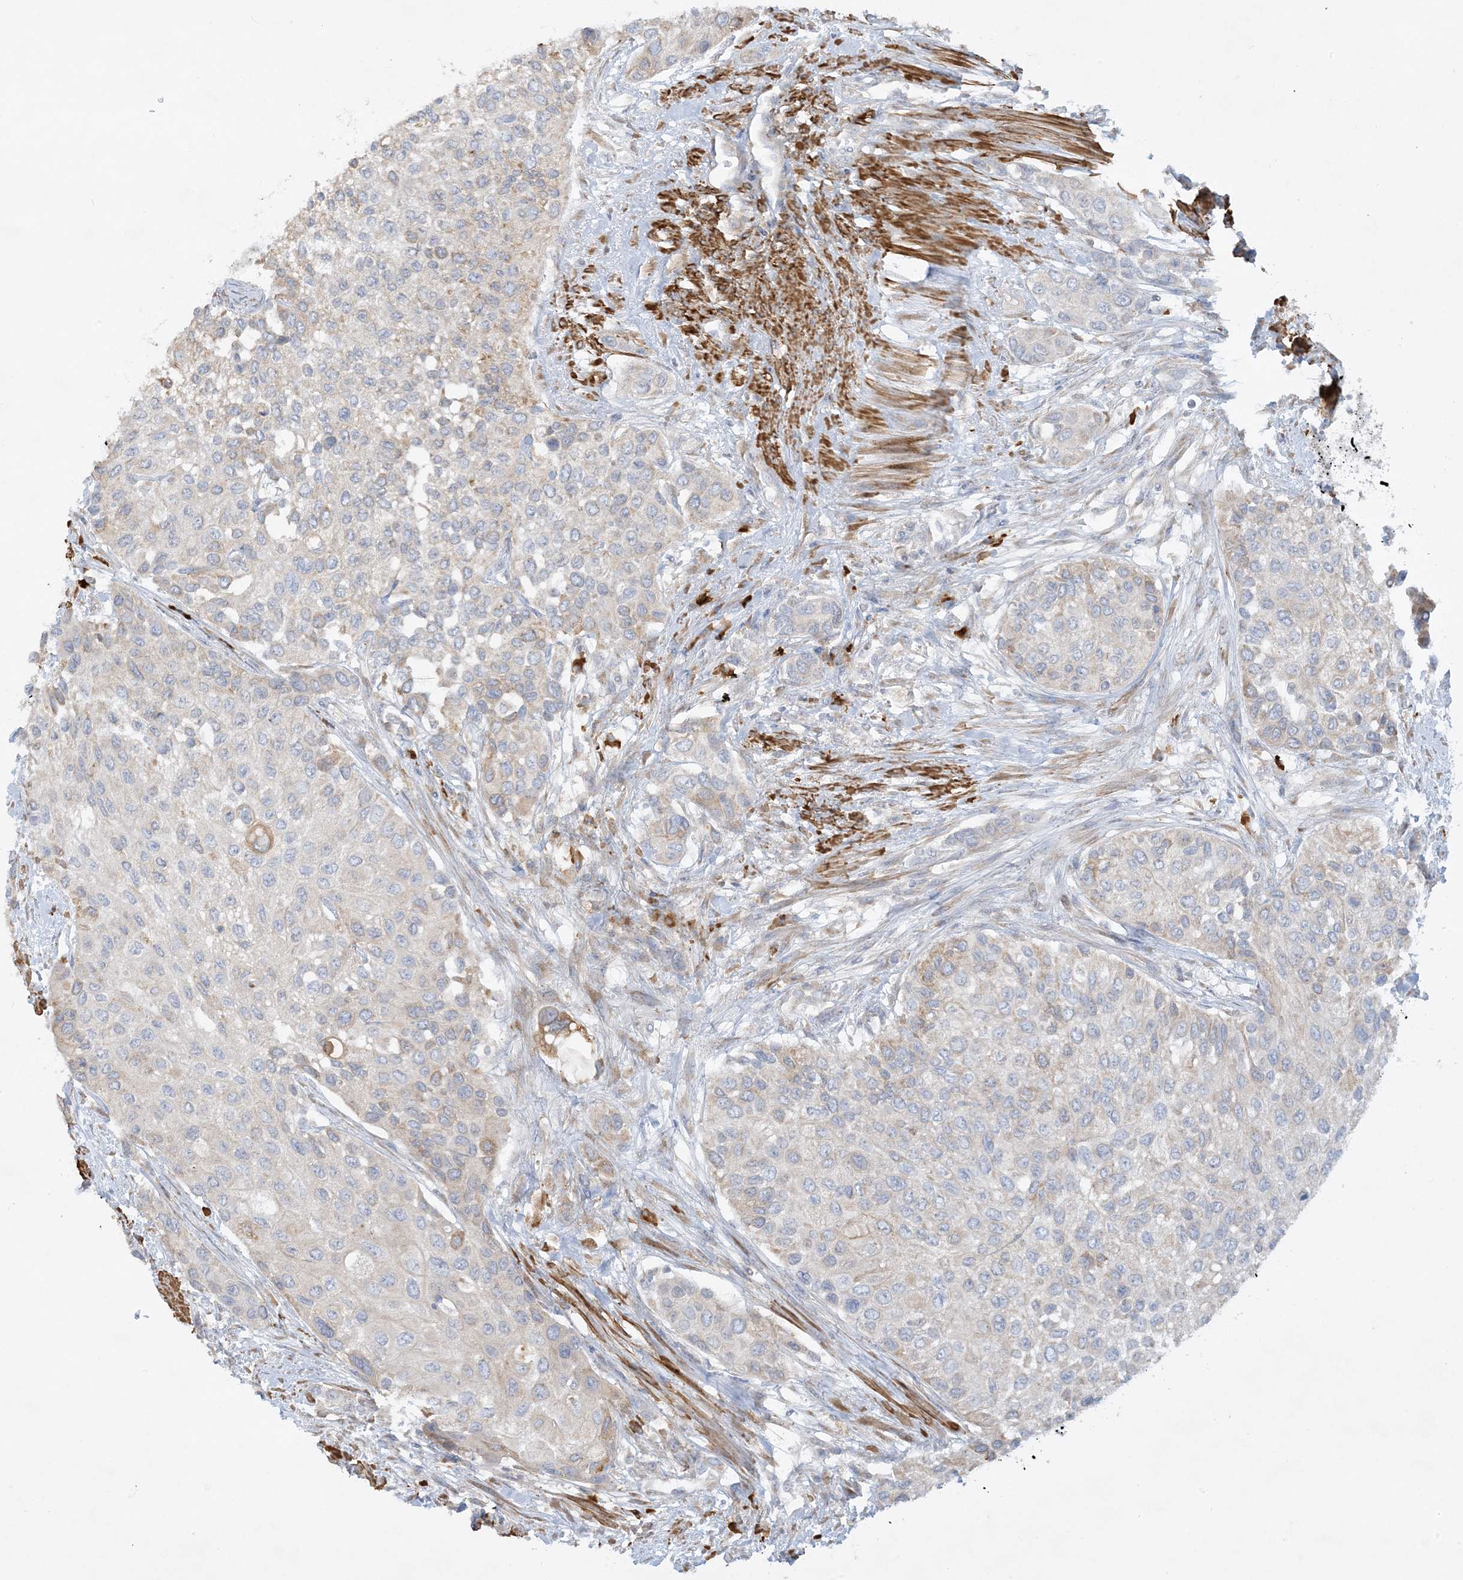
{"staining": {"intensity": "weak", "quantity": "<25%", "location": "cytoplasmic/membranous"}, "tissue": "urothelial cancer", "cell_type": "Tumor cells", "image_type": "cancer", "snomed": [{"axis": "morphology", "description": "Normal tissue, NOS"}, {"axis": "morphology", "description": "Urothelial carcinoma, High grade"}, {"axis": "topography", "description": "Vascular tissue"}, {"axis": "topography", "description": "Urinary bladder"}], "caption": "Human urothelial carcinoma (high-grade) stained for a protein using IHC displays no staining in tumor cells.", "gene": "THADA", "patient": {"sex": "female", "age": 56}}